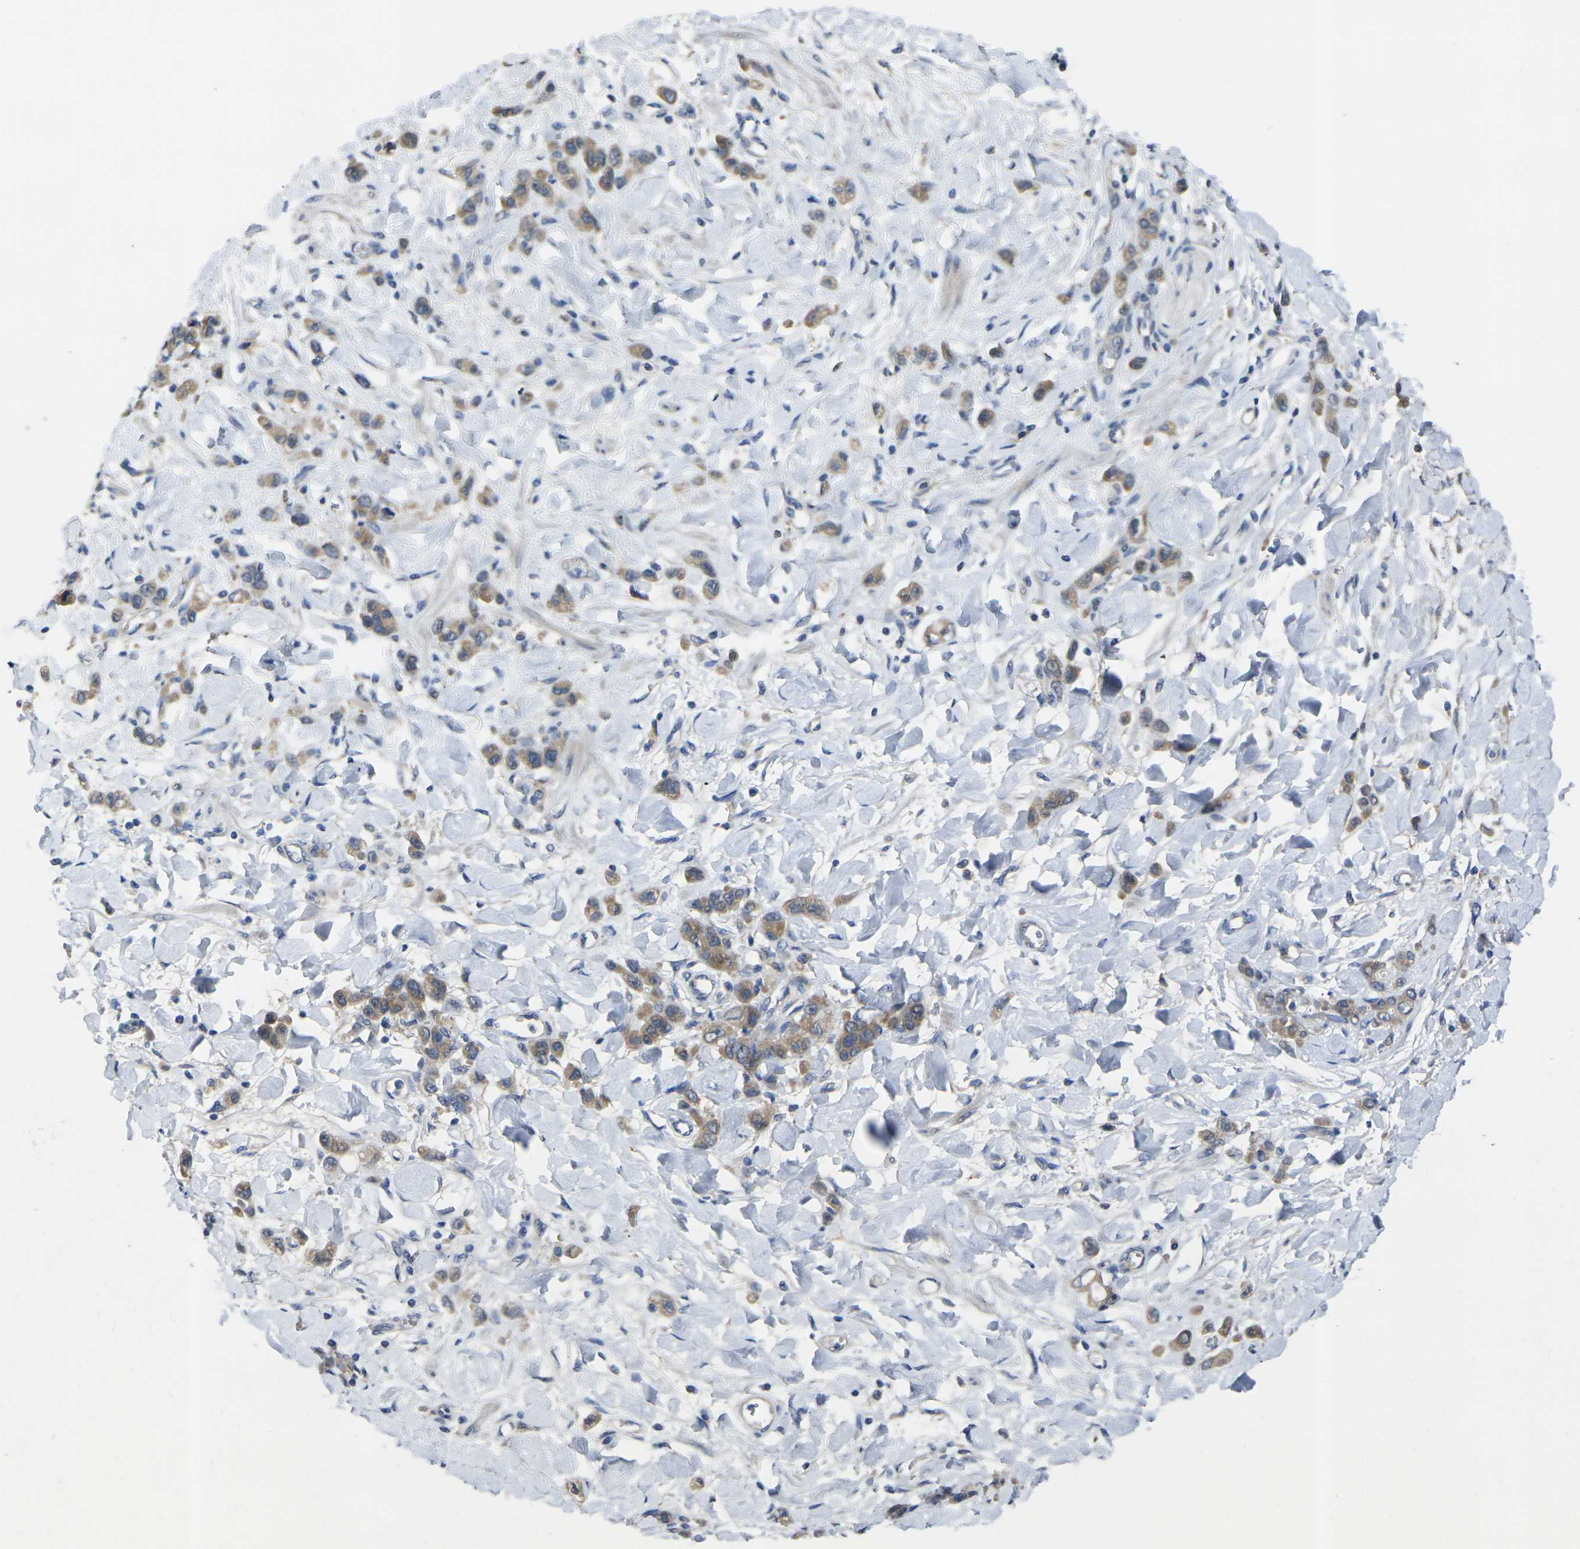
{"staining": {"intensity": "moderate", "quantity": ">75%", "location": "cytoplasmic/membranous"}, "tissue": "stomach cancer", "cell_type": "Tumor cells", "image_type": "cancer", "snomed": [{"axis": "morphology", "description": "Normal tissue, NOS"}, {"axis": "morphology", "description": "Adenocarcinoma, NOS"}, {"axis": "topography", "description": "Stomach"}], "caption": "Moderate cytoplasmic/membranous protein positivity is appreciated in about >75% of tumor cells in adenocarcinoma (stomach).", "gene": "GNA12", "patient": {"sex": "male", "age": 82}}